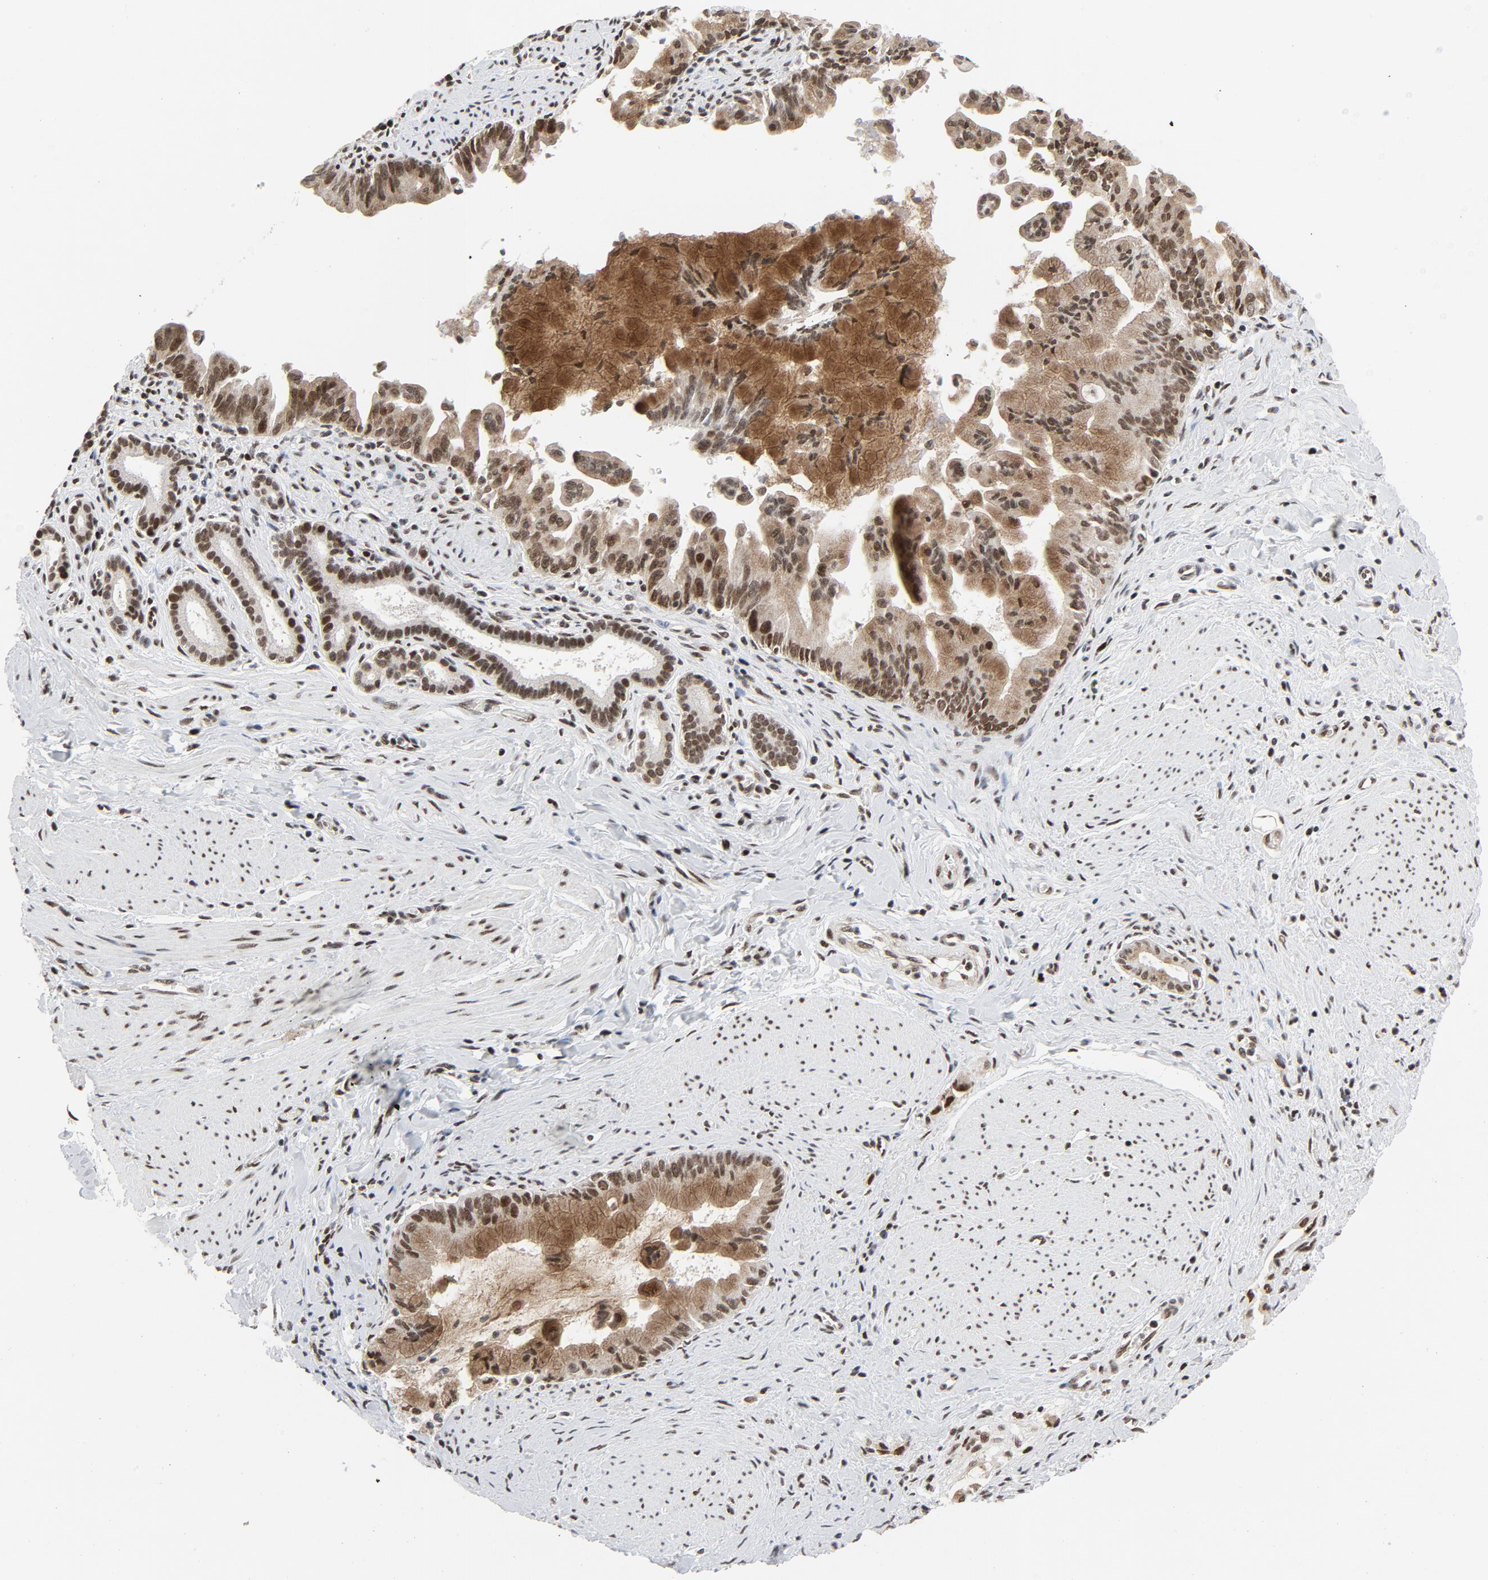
{"staining": {"intensity": "strong", "quantity": ">75%", "location": "nuclear"}, "tissue": "pancreatic cancer", "cell_type": "Tumor cells", "image_type": "cancer", "snomed": [{"axis": "morphology", "description": "Adenocarcinoma, NOS"}, {"axis": "topography", "description": "Pancreas"}], "caption": "Adenocarcinoma (pancreatic) stained with a brown dye demonstrates strong nuclear positive positivity in approximately >75% of tumor cells.", "gene": "ERCC1", "patient": {"sex": "male", "age": 59}}